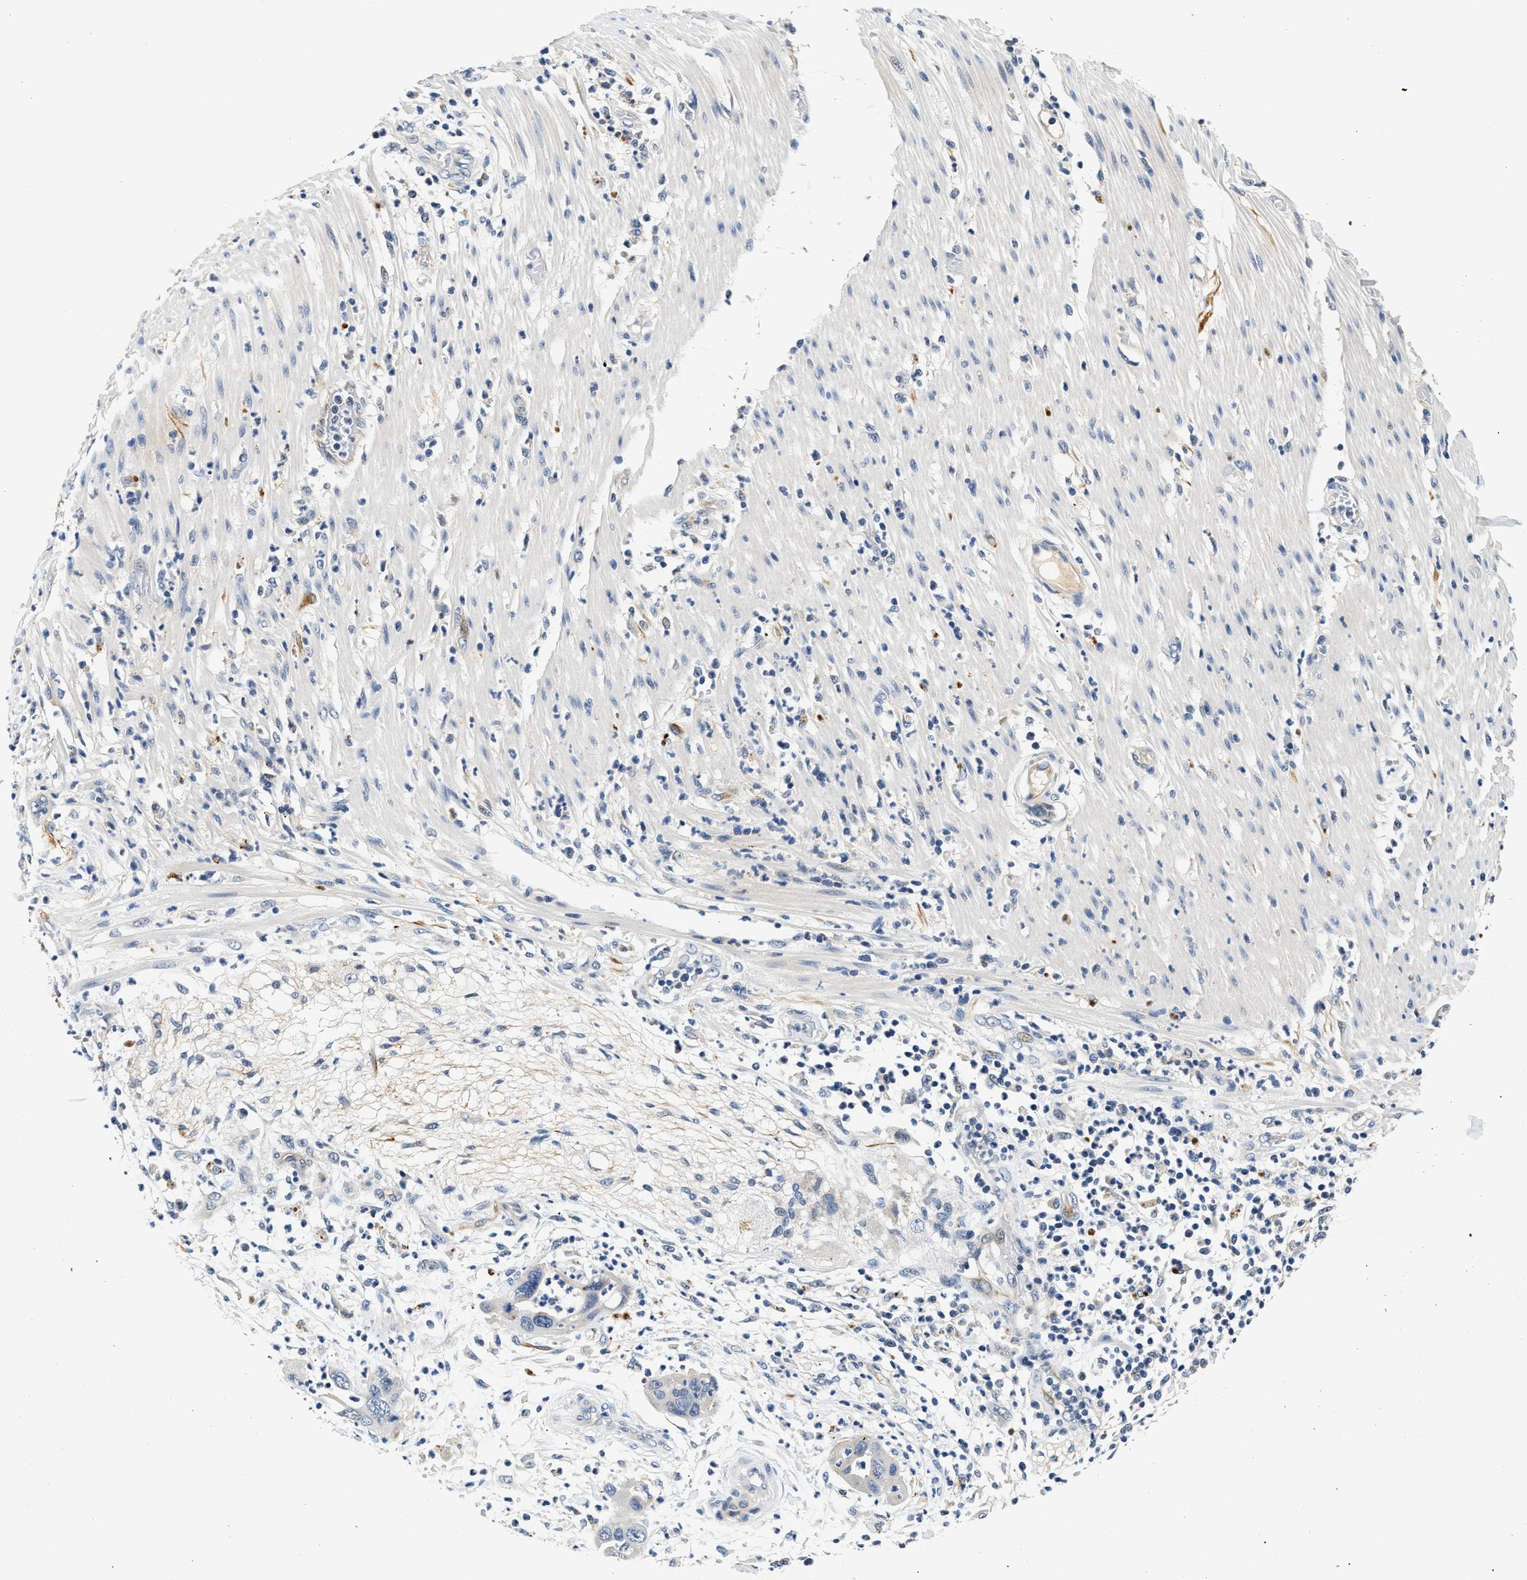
{"staining": {"intensity": "negative", "quantity": "none", "location": "none"}, "tissue": "pancreatic cancer", "cell_type": "Tumor cells", "image_type": "cancer", "snomed": [{"axis": "morphology", "description": "Adenocarcinoma, NOS"}, {"axis": "topography", "description": "Pancreas"}], "caption": "An IHC micrograph of pancreatic cancer is shown. There is no staining in tumor cells of pancreatic cancer. (Immunohistochemistry (ihc), brightfield microscopy, high magnification).", "gene": "MED22", "patient": {"sex": "female", "age": 71}}